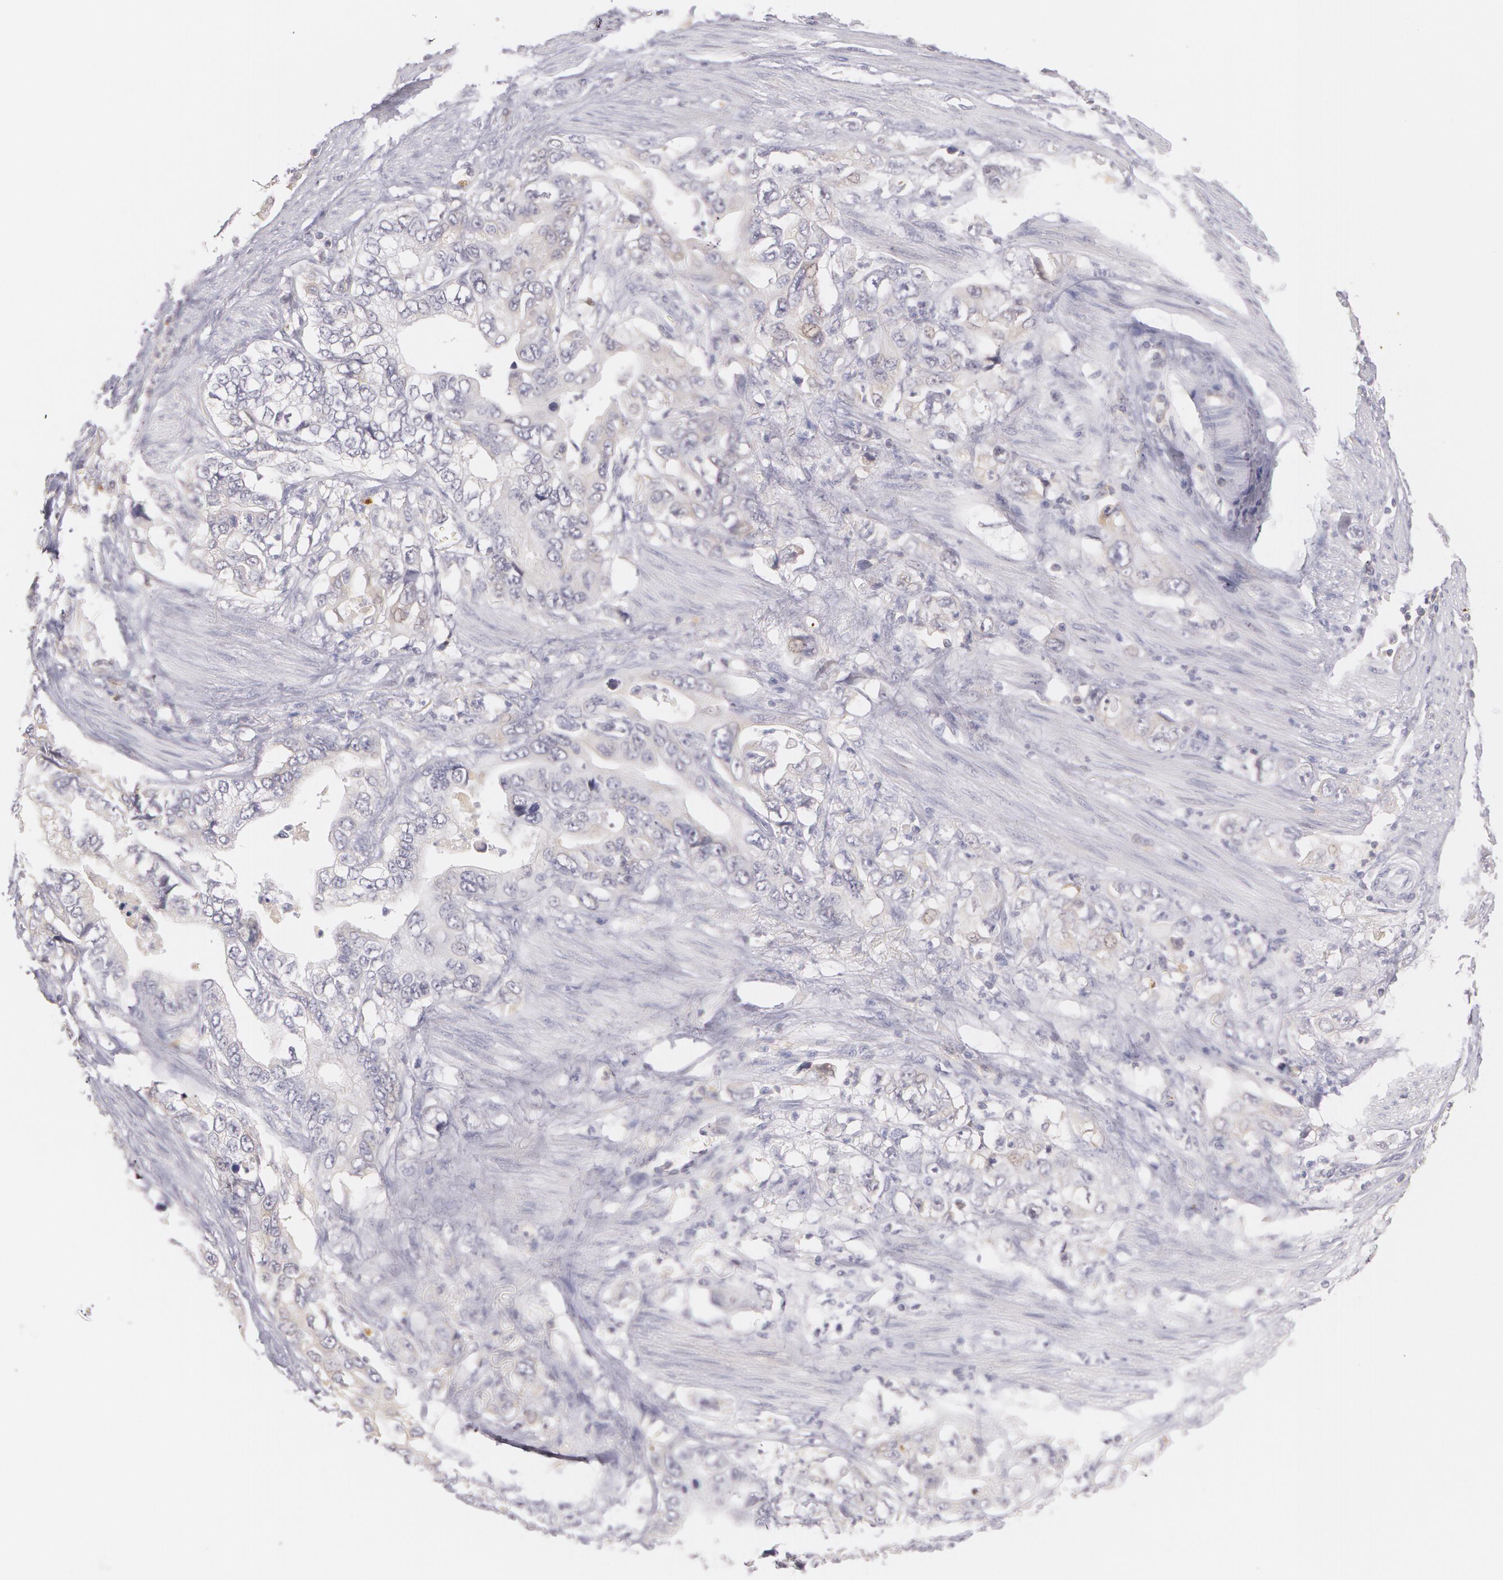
{"staining": {"intensity": "negative", "quantity": "none", "location": "none"}, "tissue": "stomach cancer", "cell_type": "Tumor cells", "image_type": "cancer", "snomed": [{"axis": "morphology", "description": "Adenocarcinoma, NOS"}, {"axis": "topography", "description": "Pancreas"}, {"axis": "topography", "description": "Stomach, upper"}], "caption": "The micrograph shows no significant staining in tumor cells of adenocarcinoma (stomach).", "gene": "LBP", "patient": {"sex": "male", "age": 77}}